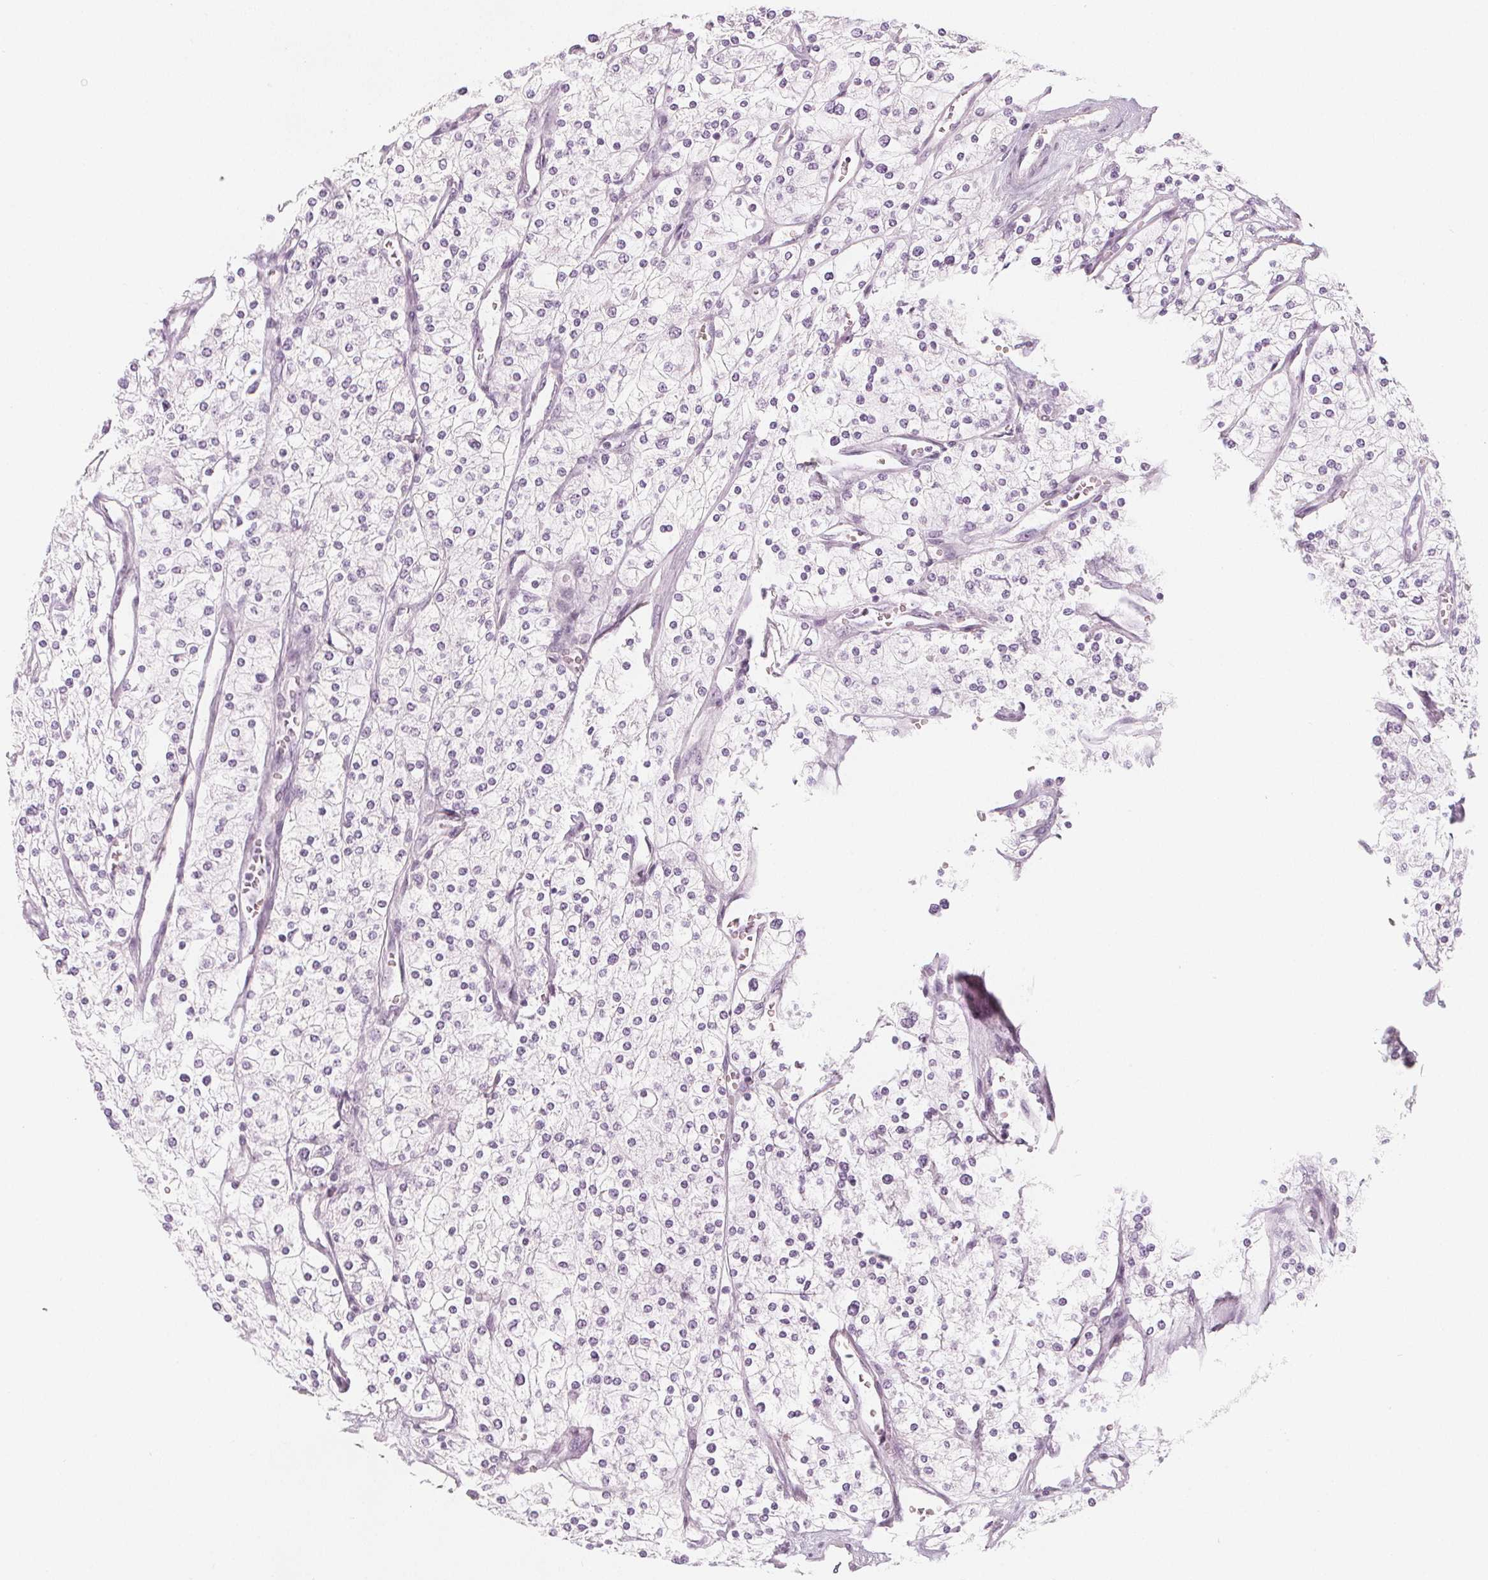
{"staining": {"intensity": "negative", "quantity": "none", "location": "none"}, "tissue": "renal cancer", "cell_type": "Tumor cells", "image_type": "cancer", "snomed": [{"axis": "morphology", "description": "Adenocarcinoma, NOS"}, {"axis": "topography", "description": "Kidney"}], "caption": "Renal cancer (adenocarcinoma) stained for a protein using immunohistochemistry (IHC) exhibits no expression tumor cells.", "gene": "MAP1A", "patient": {"sex": "male", "age": 80}}